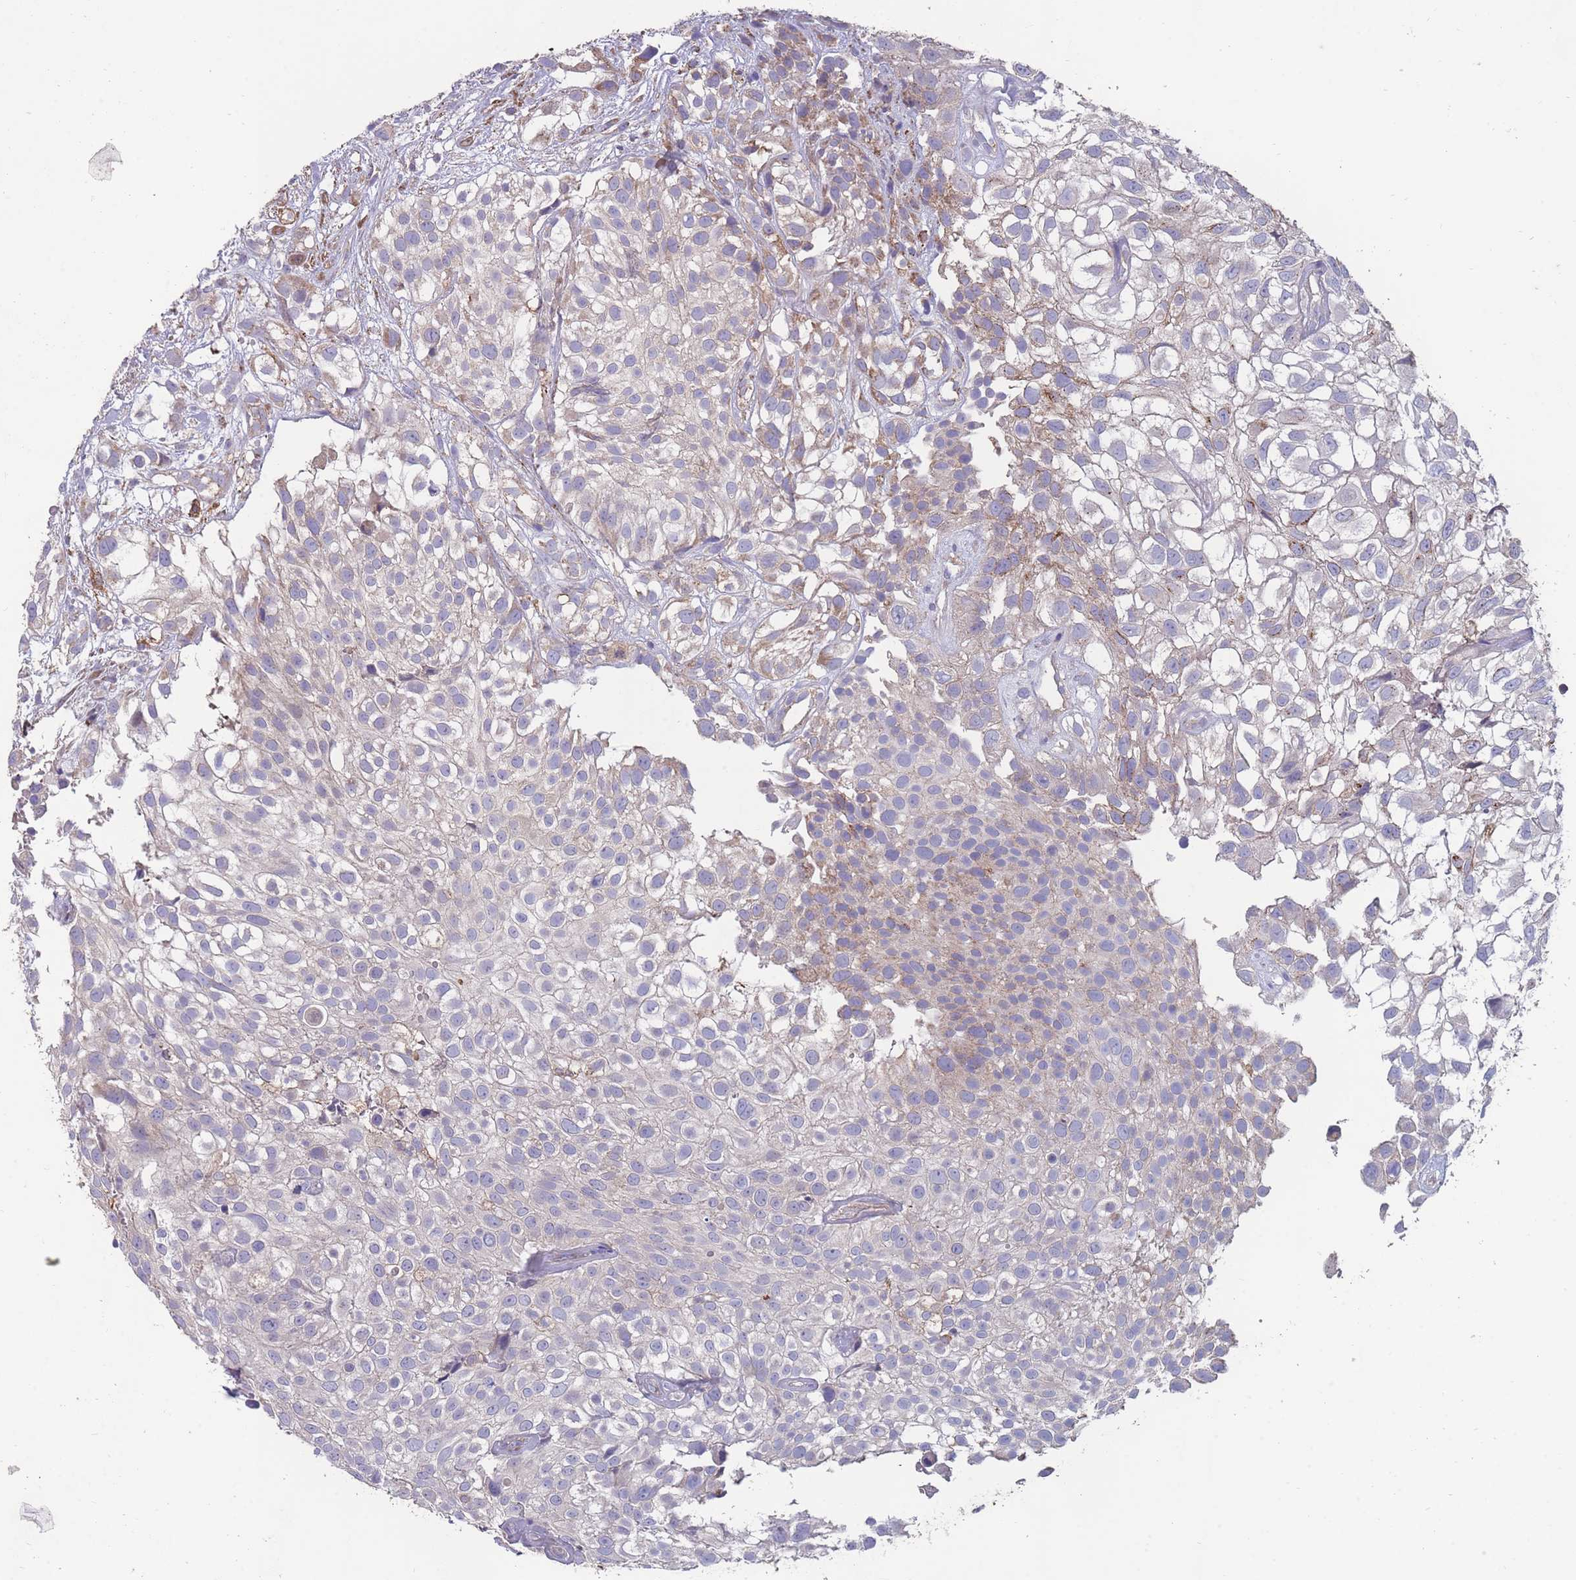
{"staining": {"intensity": "weak", "quantity": "<25%", "location": "cytoplasmic/membranous"}, "tissue": "urothelial cancer", "cell_type": "Tumor cells", "image_type": "cancer", "snomed": [{"axis": "morphology", "description": "Urothelial carcinoma, High grade"}, {"axis": "topography", "description": "Urinary bladder"}], "caption": "High-grade urothelial carcinoma was stained to show a protein in brown. There is no significant positivity in tumor cells.", "gene": "CD33", "patient": {"sex": "male", "age": 56}}